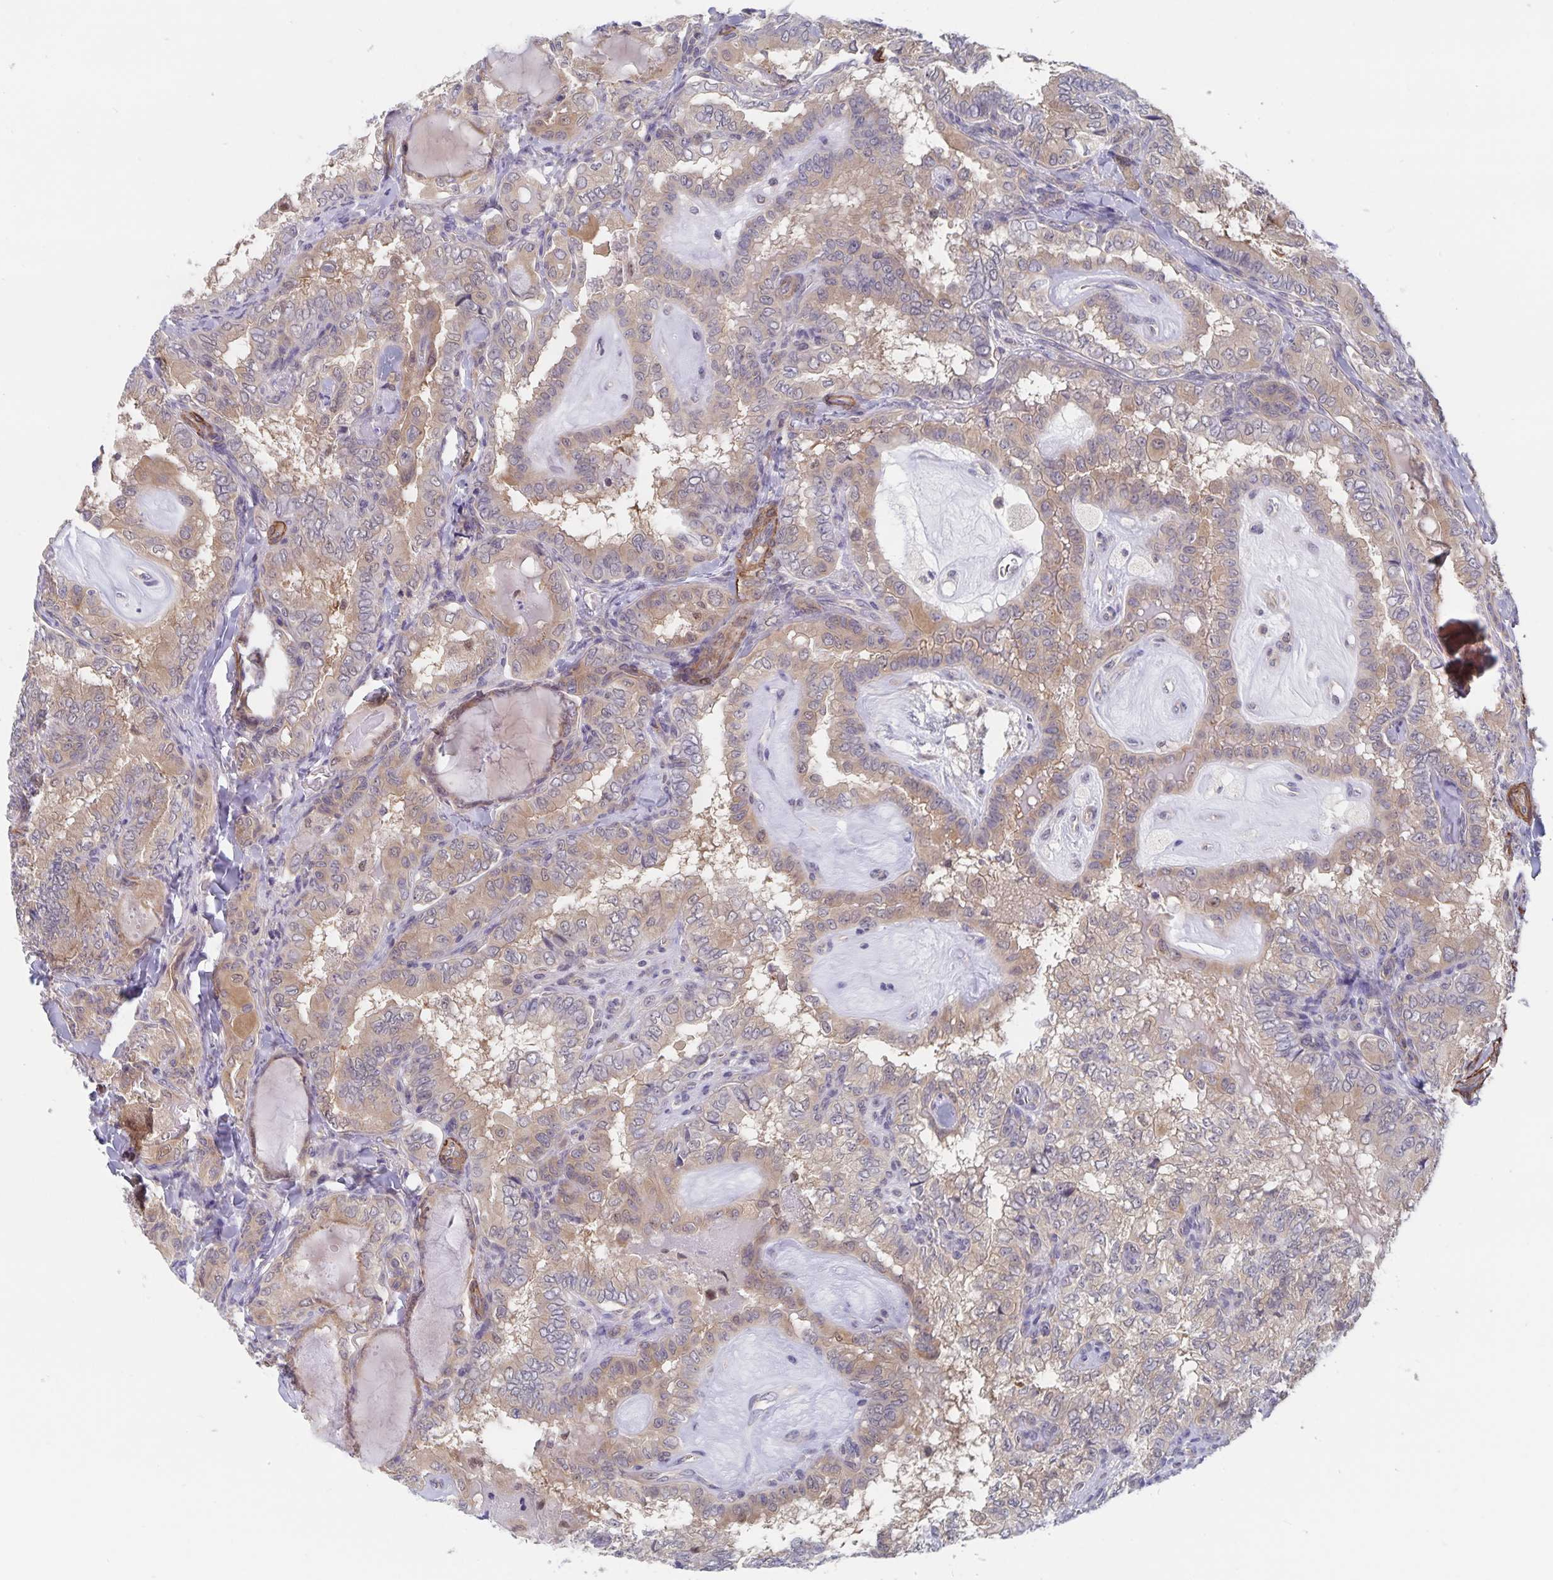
{"staining": {"intensity": "weak", "quantity": "25%-75%", "location": "cytoplasmic/membranous,nuclear"}, "tissue": "thyroid cancer", "cell_type": "Tumor cells", "image_type": "cancer", "snomed": [{"axis": "morphology", "description": "Papillary adenocarcinoma, NOS"}, {"axis": "topography", "description": "Thyroid gland"}], "caption": "Immunohistochemistry (IHC) (DAB (3,3'-diaminobenzidine)) staining of thyroid cancer demonstrates weak cytoplasmic/membranous and nuclear protein positivity in about 25%-75% of tumor cells.", "gene": "BAG6", "patient": {"sex": "female", "age": 75}}